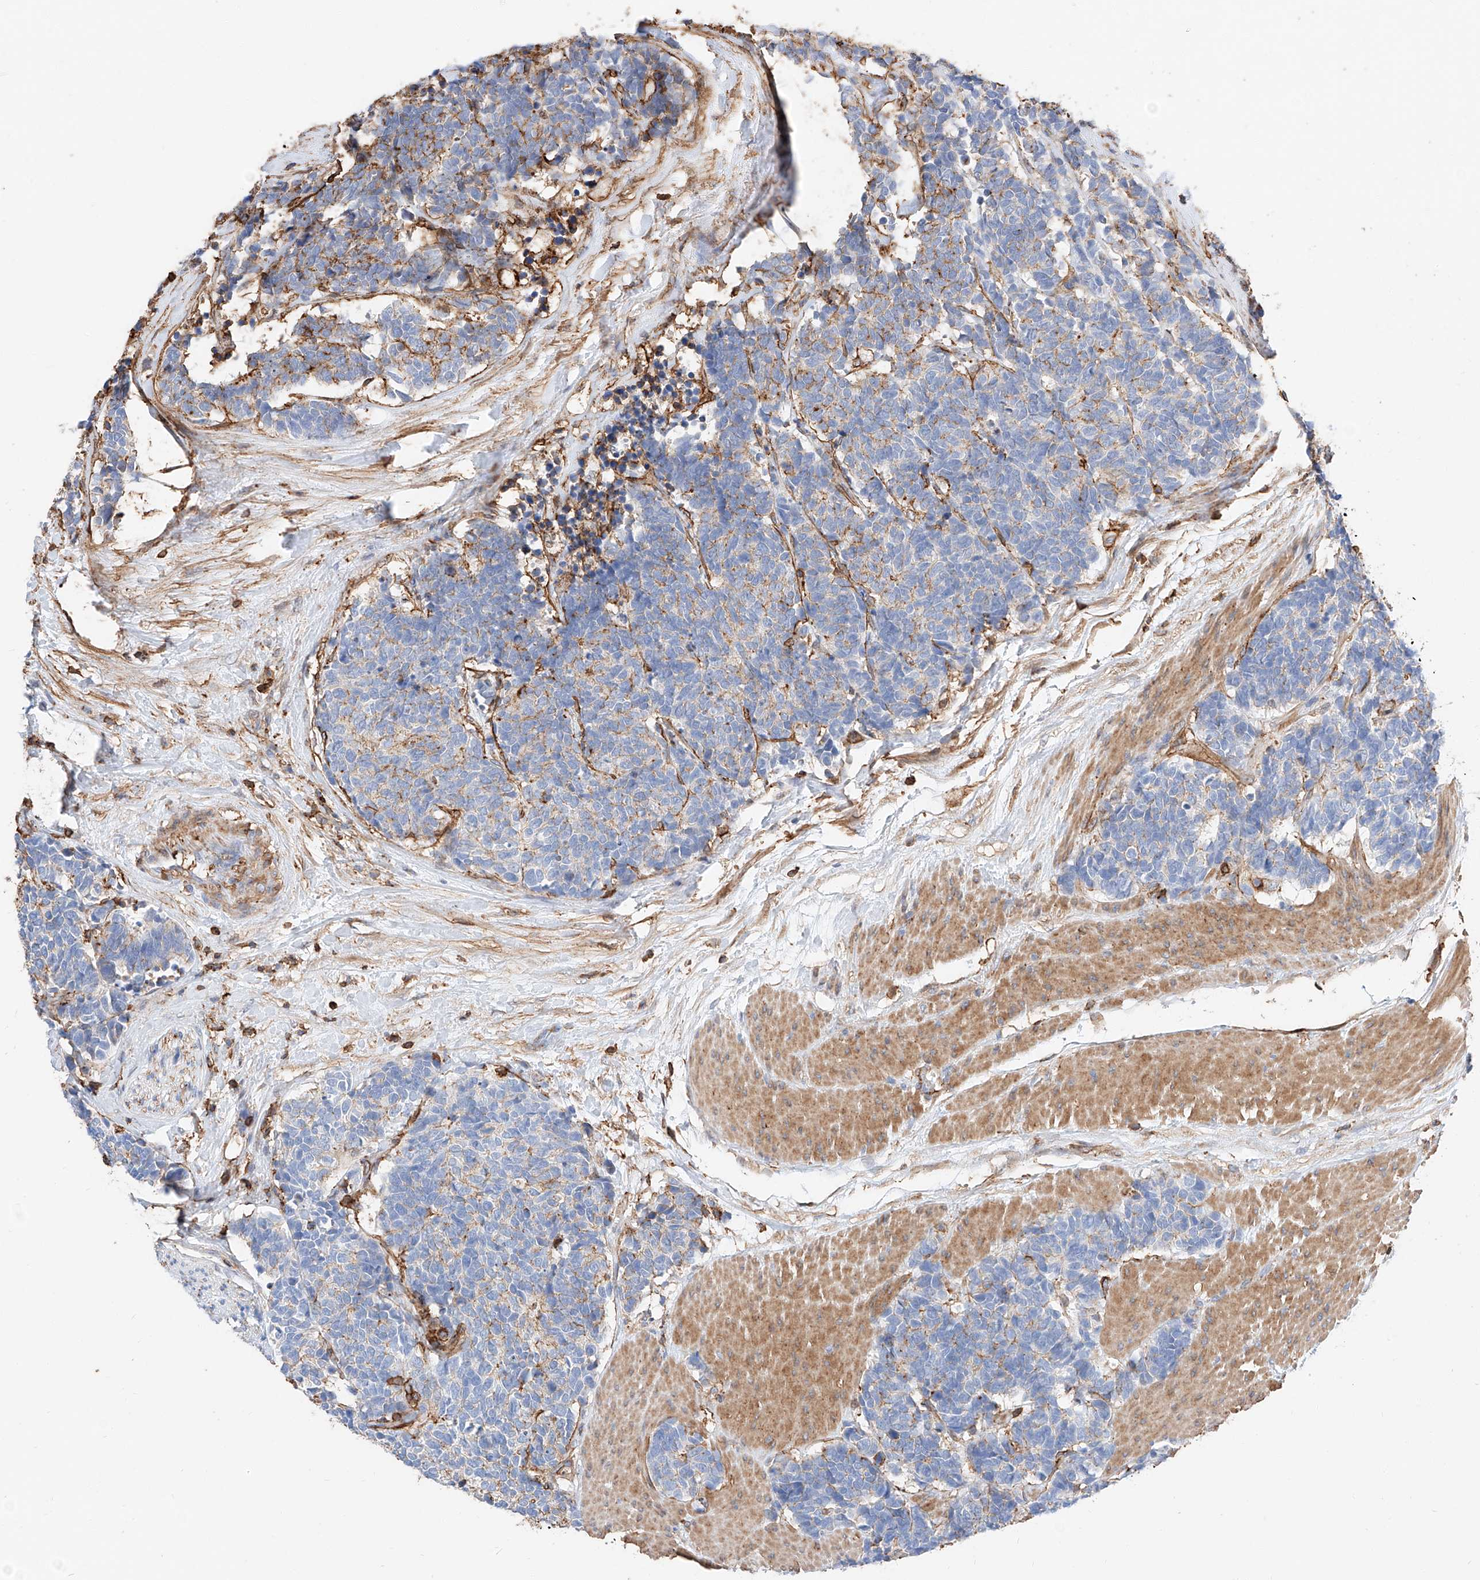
{"staining": {"intensity": "weak", "quantity": "<25%", "location": "cytoplasmic/membranous"}, "tissue": "carcinoid", "cell_type": "Tumor cells", "image_type": "cancer", "snomed": [{"axis": "morphology", "description": "Carcinoma, NOS"}, {"axis": "morphology", "description": "Carcinoid, malignant, NOS"}, {"axis": "topography", "description": "Urinary bladder"}], "caption": "DAB immunohistochemical staining of human carcinoma displays no significant expression in tumor cells.", "gene": "WFS1", "patient": {"sex": "male", "age": 57}}